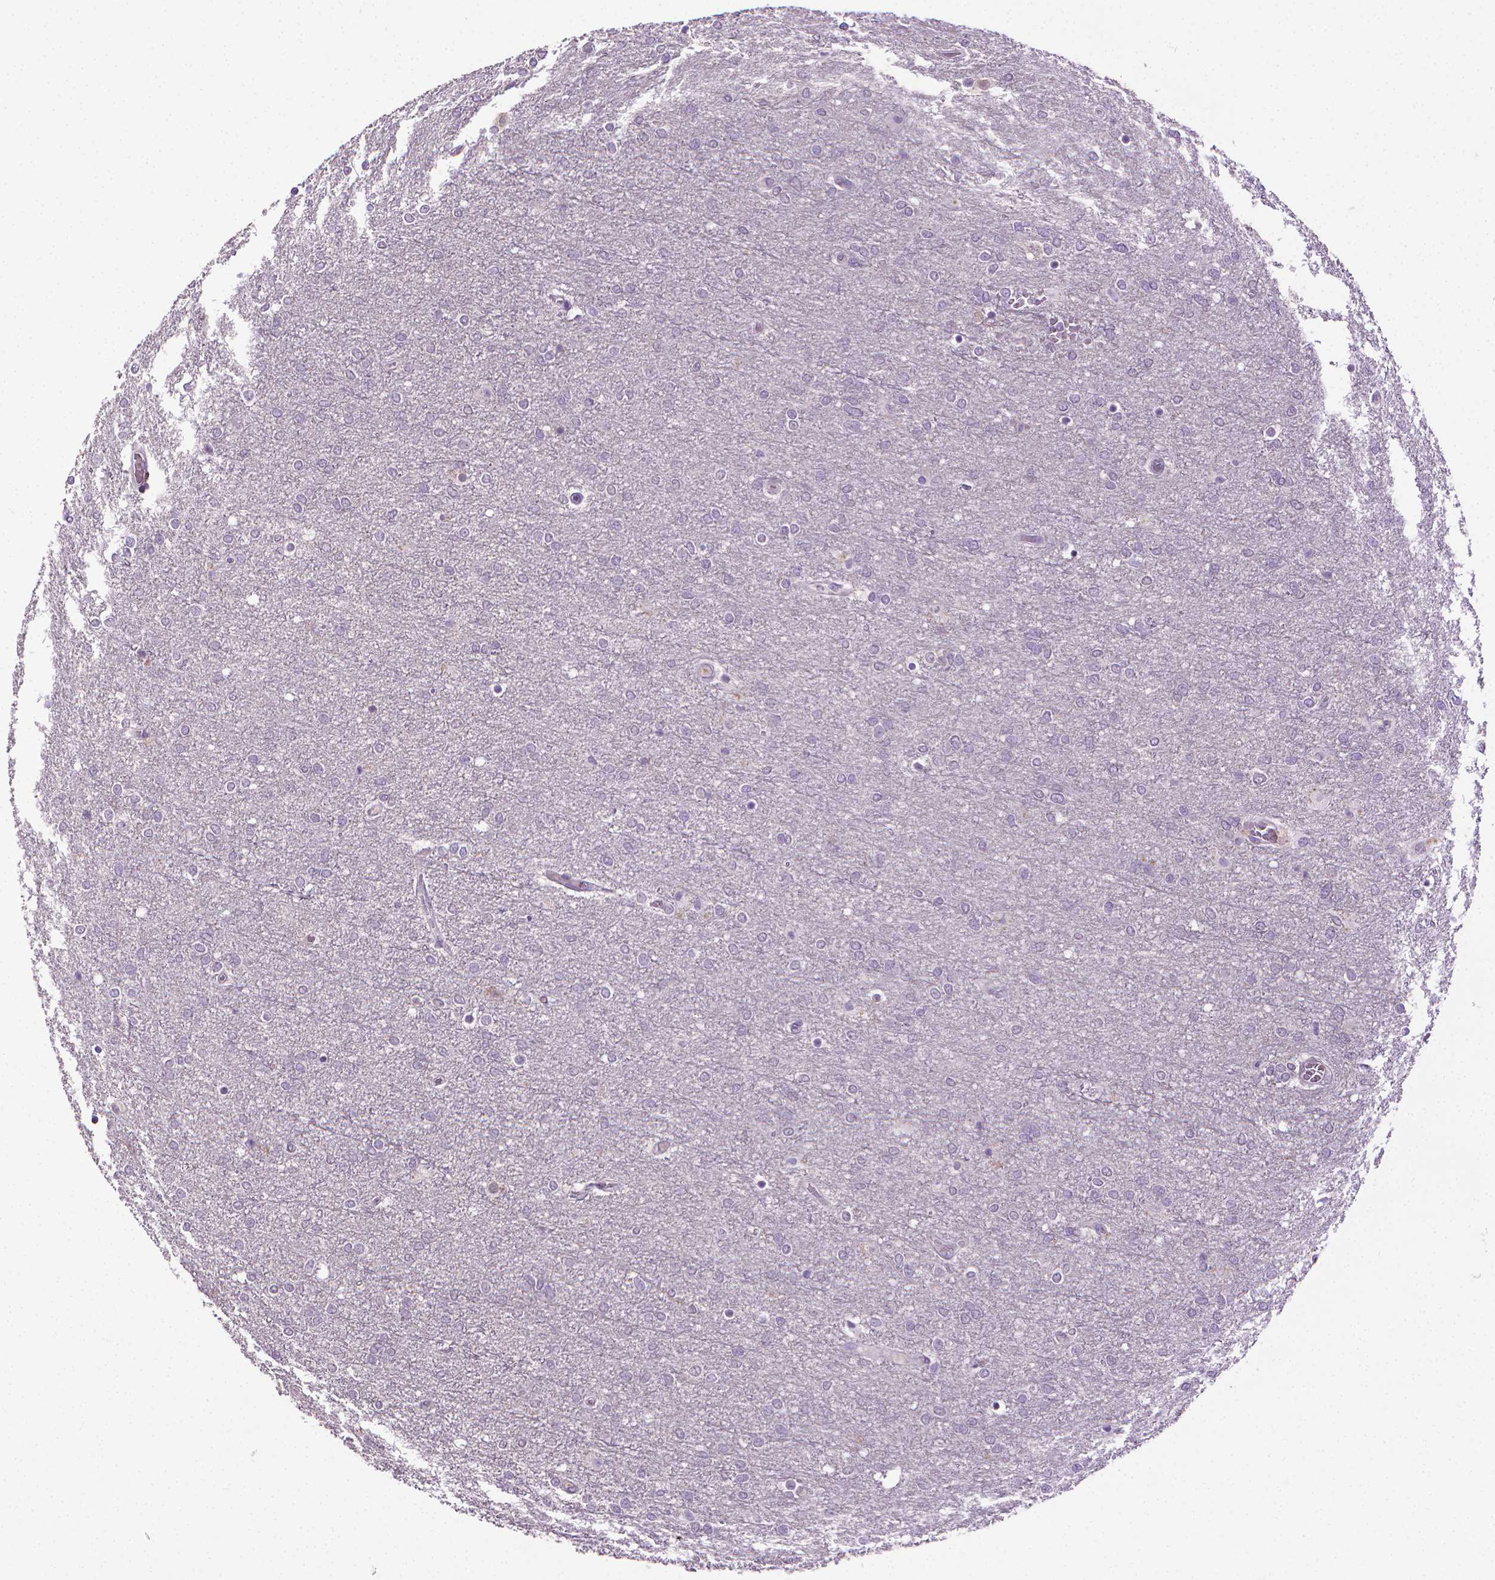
{"staining": {"intensity": "negative", "quantity": "none", "location": "none"}, "tissue": "glioma", "cell_type": "Tumor cells", "image_type": "cancer", "snomed": [{"axis": "morphology", "description": "Glioma, malignant, High grade"}, {"axis": "topography", "description": "Brain"}], "caption": "Protein analysis of high-grade glioma (malignant) exhibits no significant positivity in tumor cells.", "gene": "CDKN2D", "patient": {"sex": "female", "age": 61}}